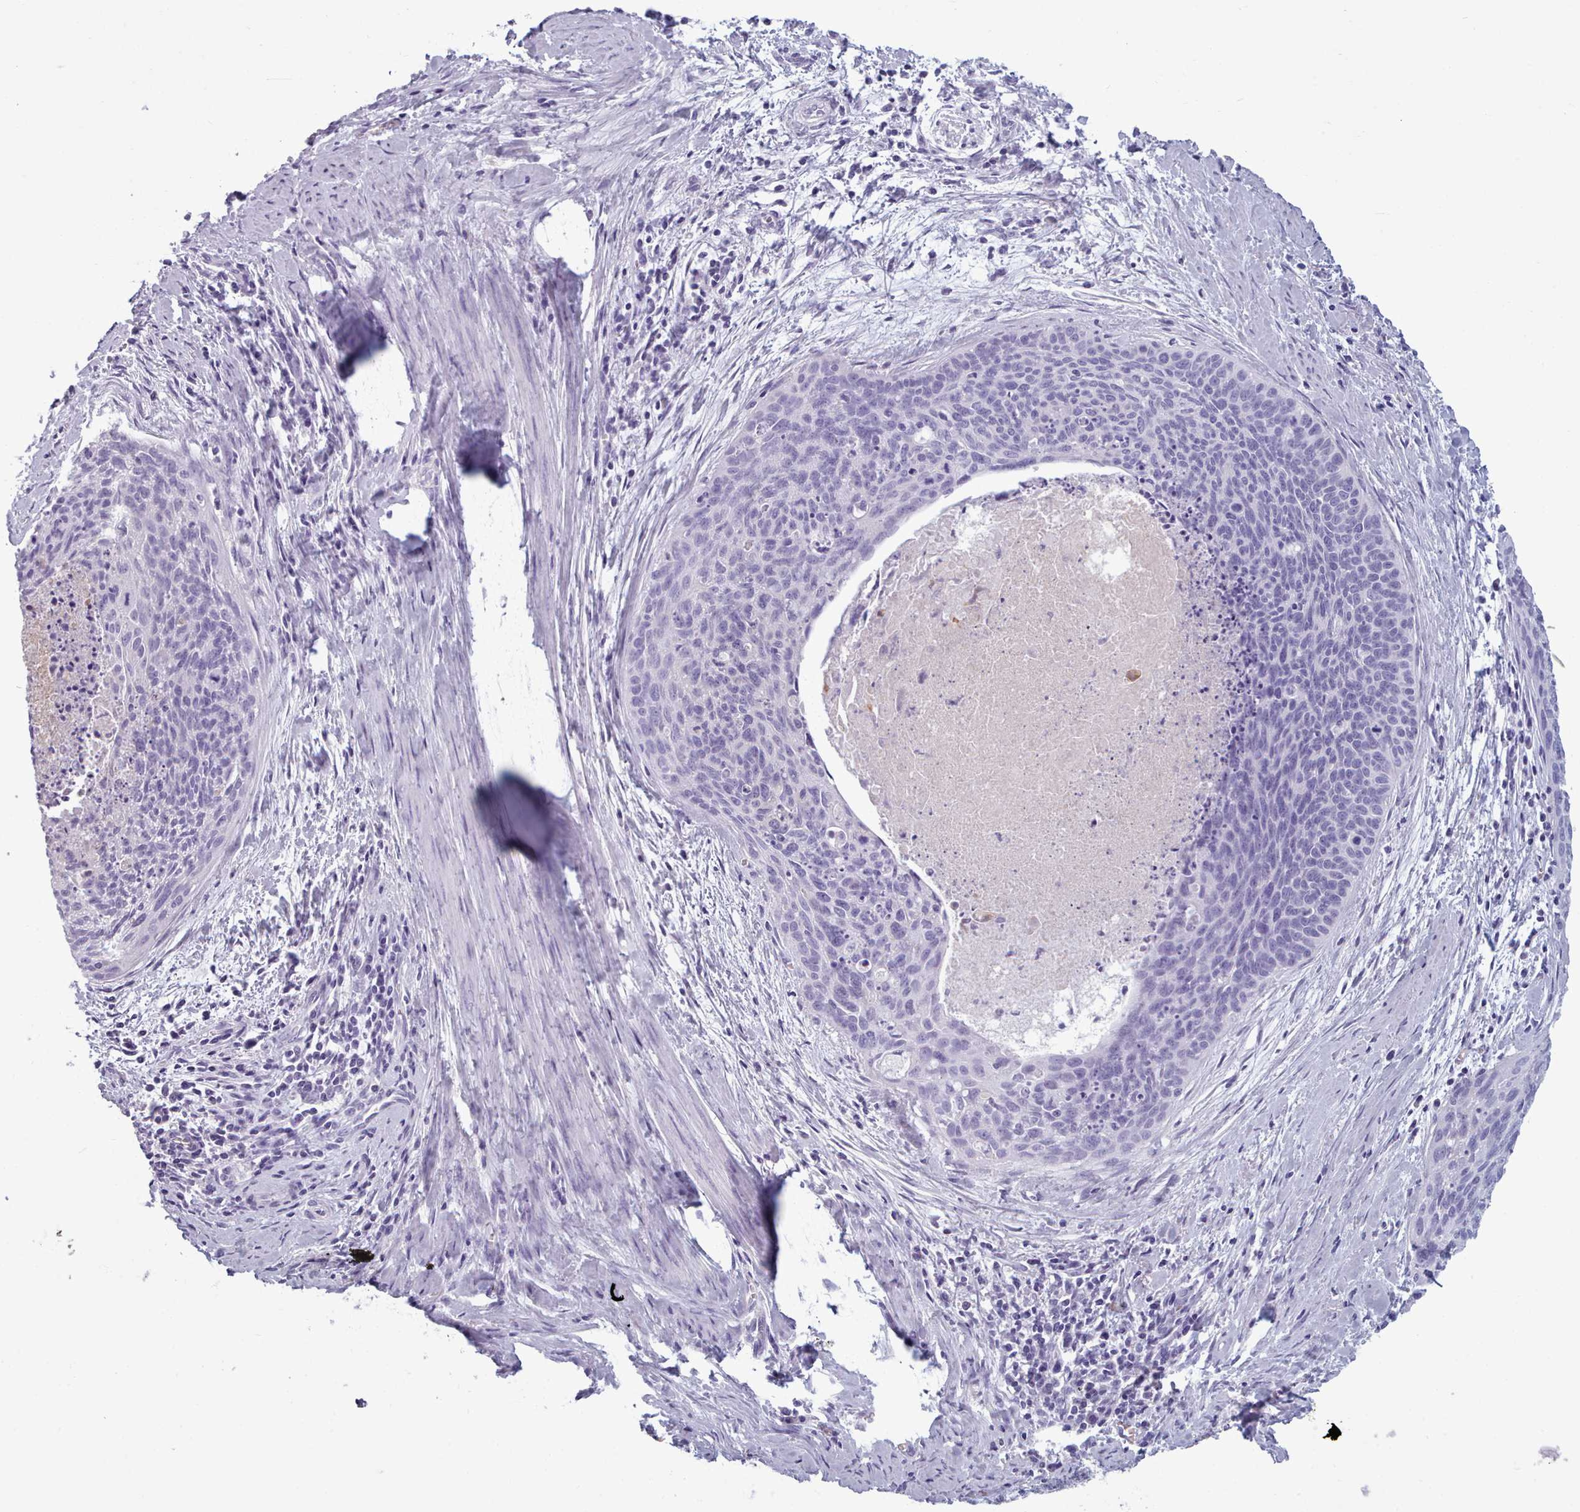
{"staining": {"intensity": "negative", "quantity": "none", "location": "none"}, "tissue": "cervical cancer", "cell_type": "Tumor cells", "image_type": "cancer", "snomed": [{"axis": "morphology", "description": "Squamous cell carcinoma, NOS"}, {"axis": "topography", "description": "Cervix"}], "caption": "This is an immunohistochemistry (IHC) histopathology image of cervical squamous cell carcinoma. There is no positivity in tumor cells.", "gene": "ZNF43", "patient": {"sex": "female", "age": 55}}